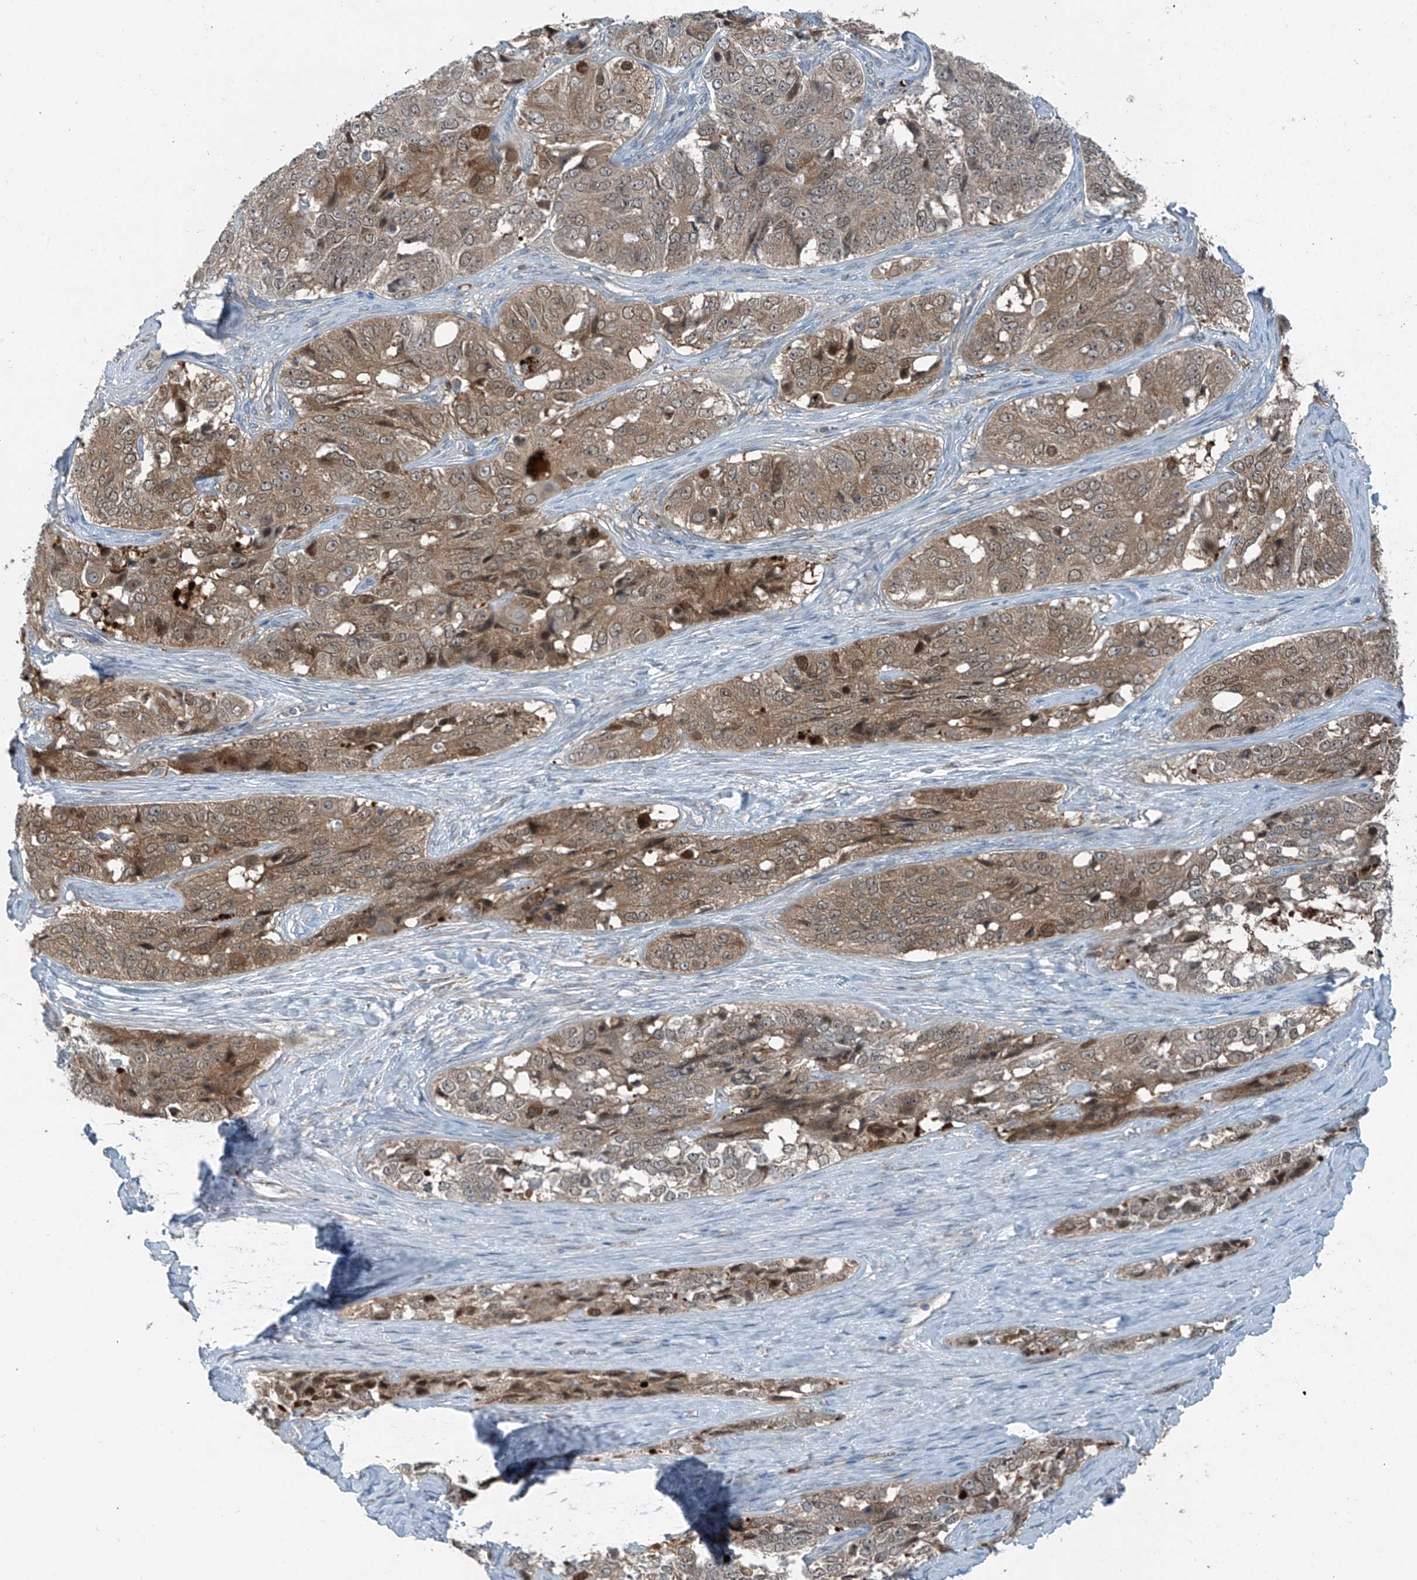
{"staining": {"intensity": "moderate", "quantity": "25%-75%", "location": "cytoplasmic/membranous"}, "tissue": "ovarian cancer", "cell_type": "Tumor cells", "image_type": "cancer", "snomed": [{"axis": "morphology", "description": "Carcinoma, endometroid"}, {"axis": "topography", "description": "Ovary"}], "caption": "DAB (3,3'-diaminobenzidine) immunohistochemical staining of ovarian endometroid carcinoma reveals moderate cytoplasmic/membranous protein expression in approximately 25%-75% of tumor cells.", "gene": "SLC12A6", "patient": {"sex": "female", "age": 51}}